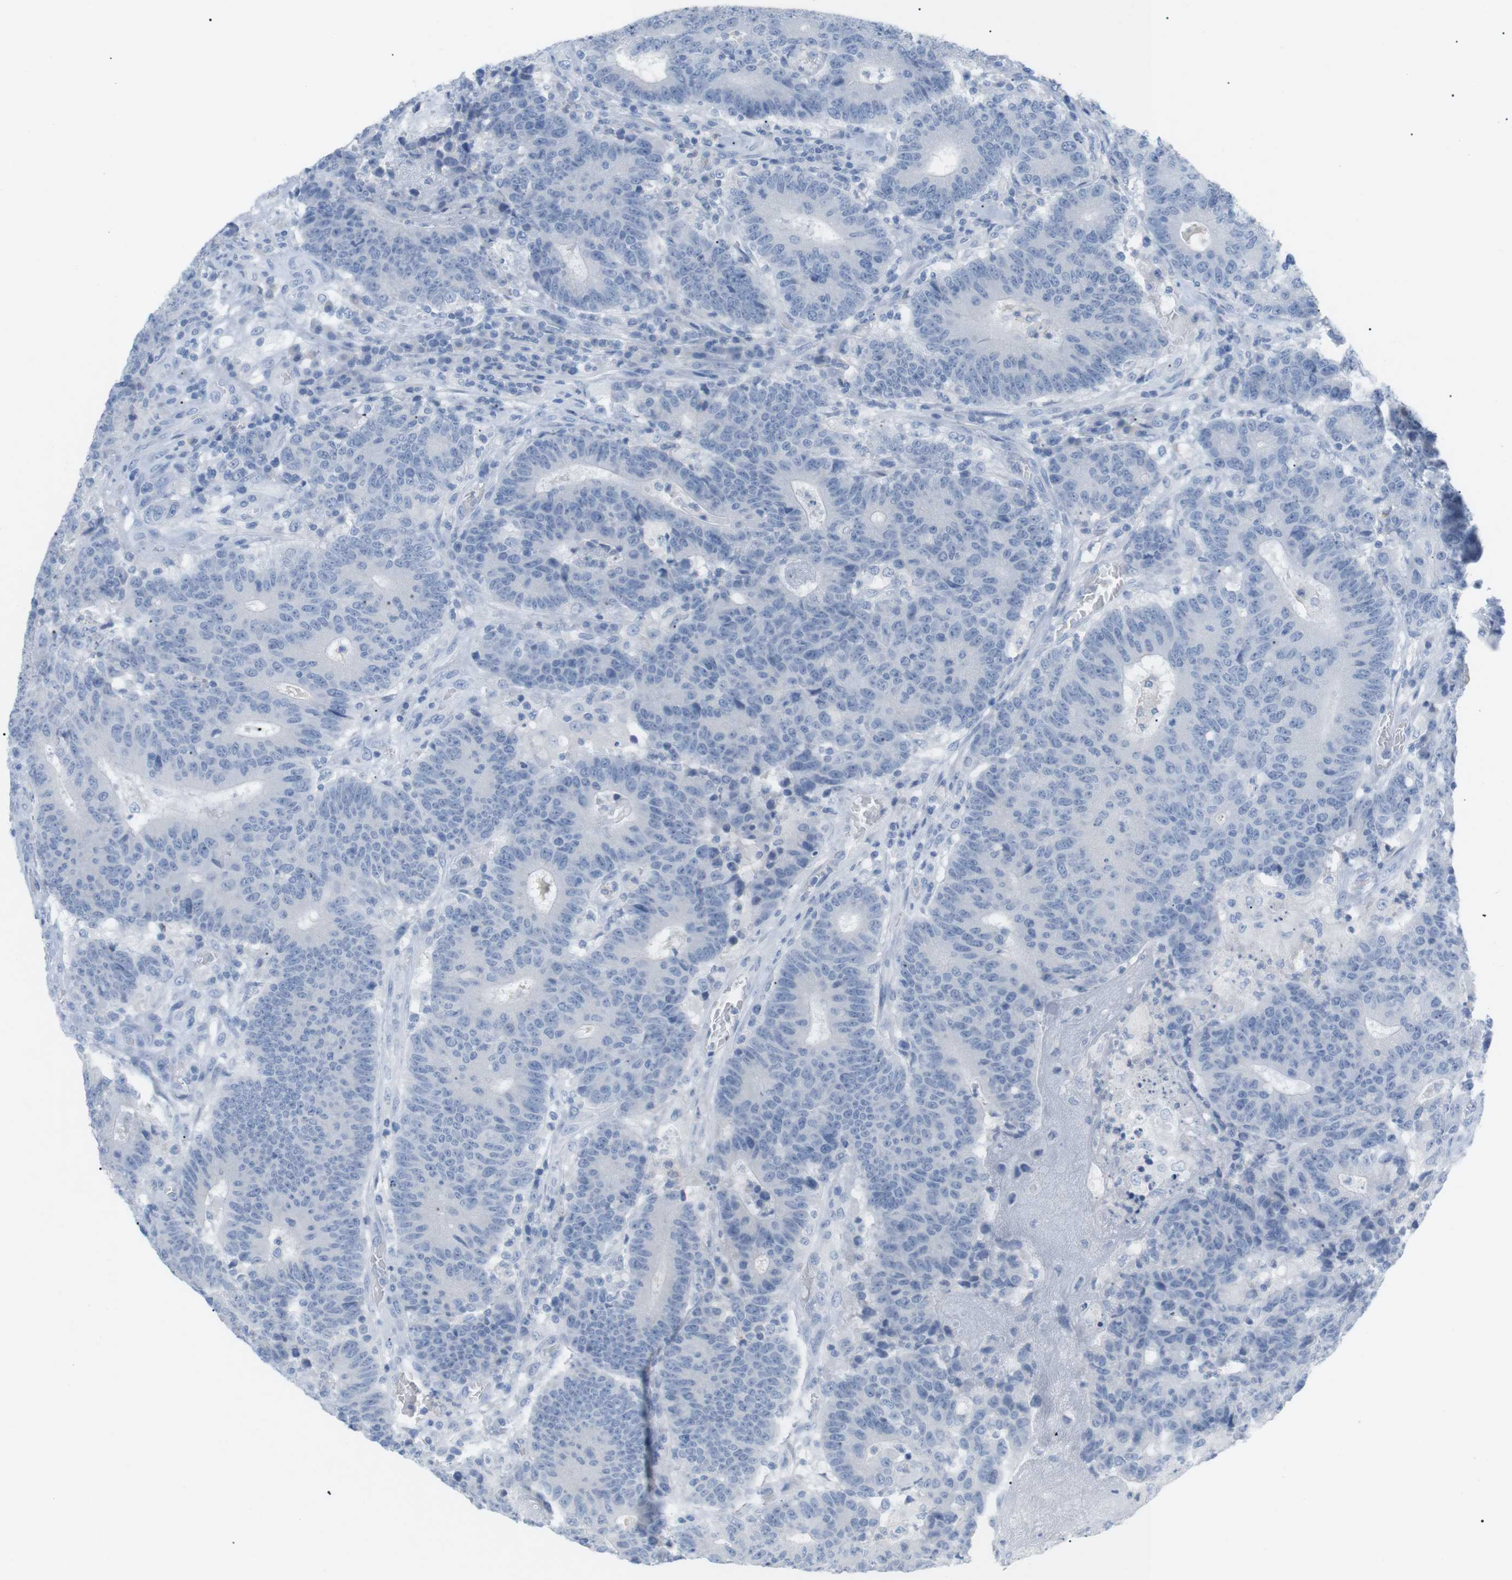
{"staining": {"intensity": "negative", "quantity": "none", "location": "none"}, "tissue": "colorectal cancer", "cell_type": "Tumor cells", "image_type": "cancer", "snomed": [{"axis": "morphology", "description": "Normal tissue, NOS"}, {"axis": "morphology", "description": "Adenocarcinoma, NOS"}, {"axis": "topography", "description": "Colon"}], "caption": "High magnification brightfield microscopy of colorectal cancer (adenocarcinoma) stained with DAB (brown) and counterstained with hematoxylin (blue): tumor cells show no significant staining.", "gene": "HBG2", "patient": {"sex": "female", "age": 75}}